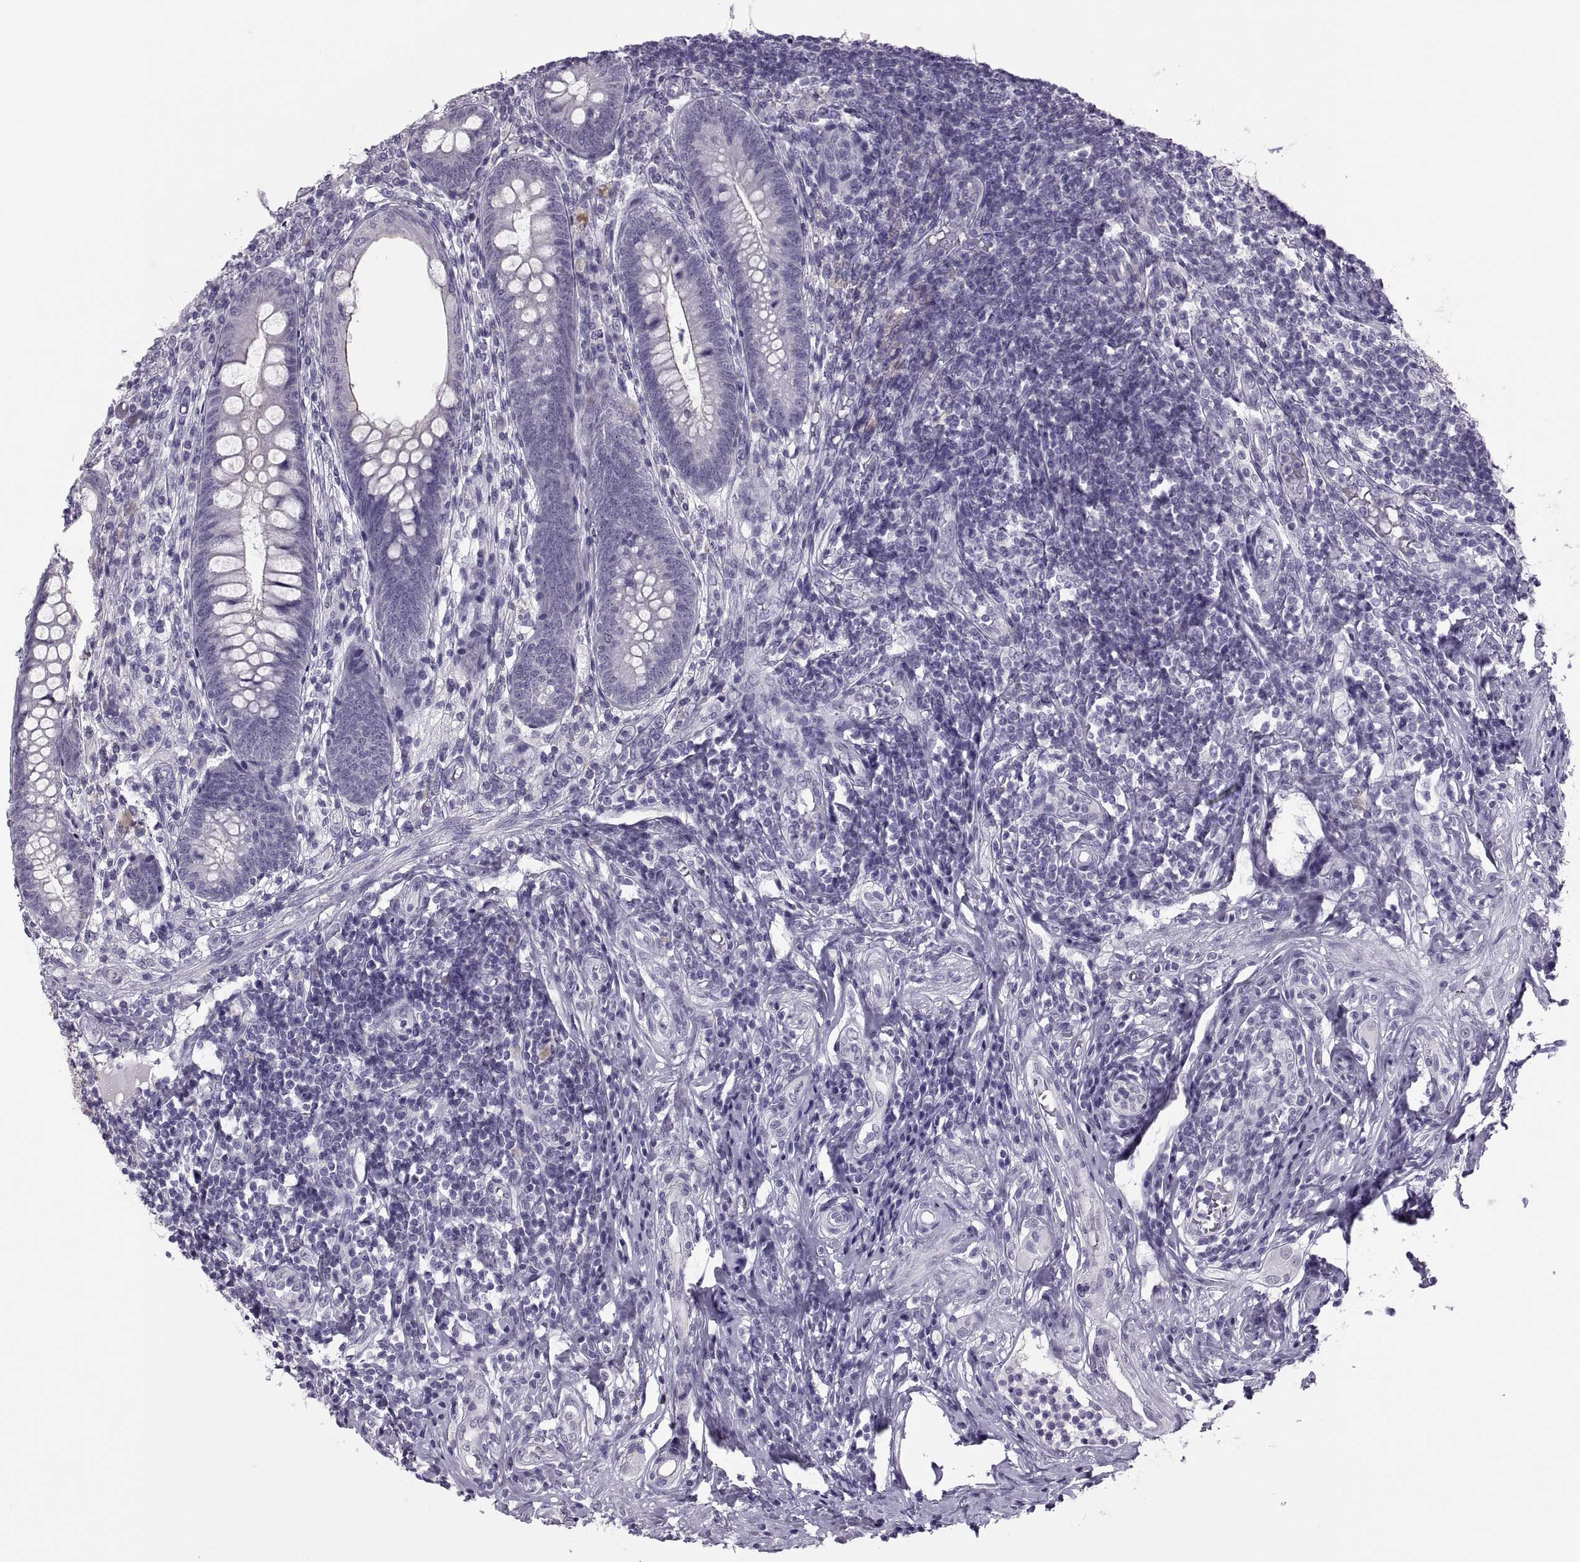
{"staining": {"intensity": "negative", "quantity": "none", "location": "none"}, "tissue": "appendix", "cell_type": "Glandular cells", "image_type": "normal", "snomed": [{"axis": "morphology", "description": "Normal tissue, NOS"}, {"axis": "morphology", "description": "Inflammation, NOS"}, {"axis": "topography", "description": "Appendix"}], "caption": "An immunohistochemistry image of benign appendix is shown. There is no staining in glandular cells of appendix. (DAB (3,3'-diaminobenzidine) IHC with hematoxylin counter stain).", "gene": "SYNGR4", "patient": {"sex": "male", "age": 16}}